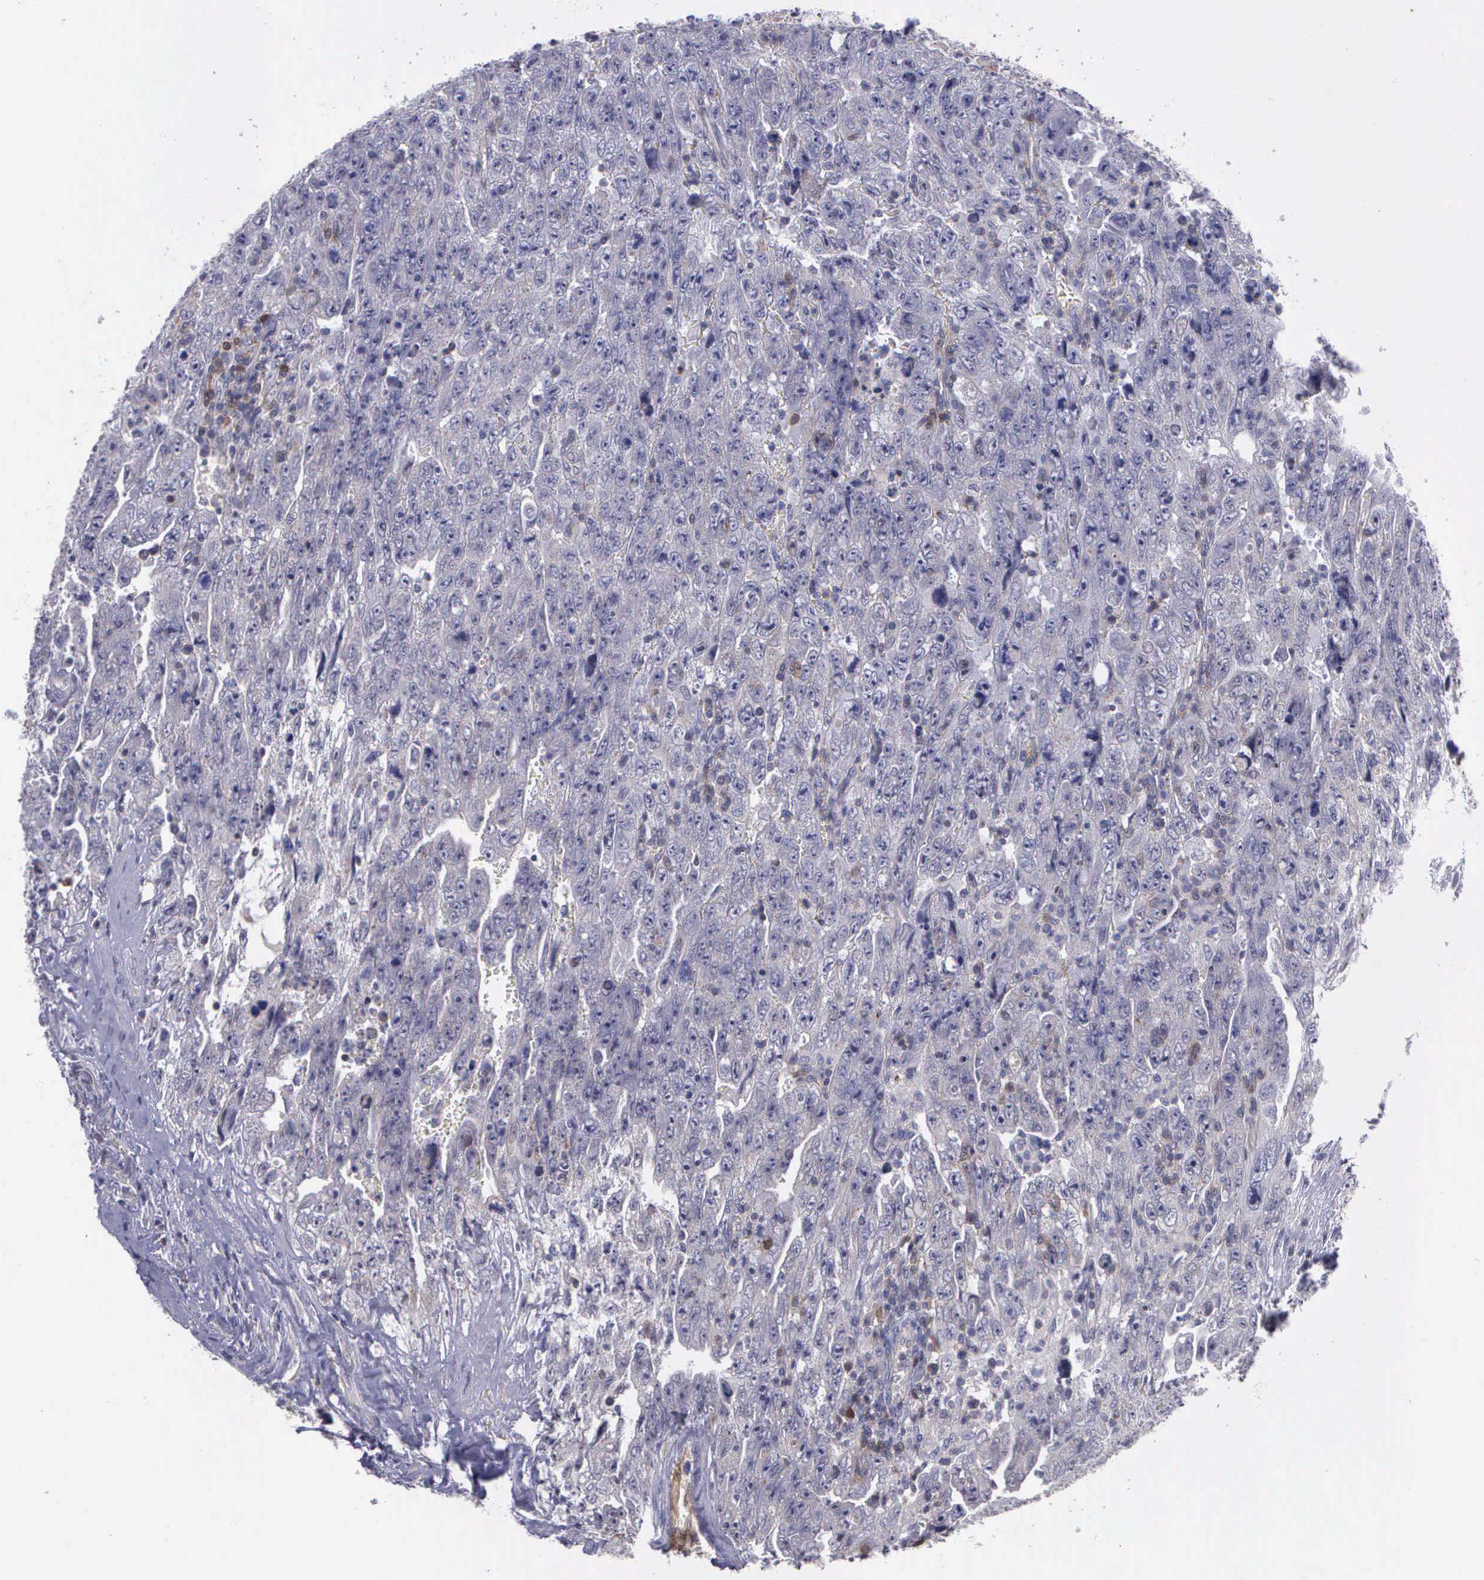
{"staining": {"intensity": "negative", "quantity": "none", "location": "none"}, "tissue": "testis cancer", "cell_type": "Tumor cells", "image_type": "cancer", "snomed": [{"axis": "morphology", "description": "Carcinoma, Embryonal, NOS"}, {"axis": "topography", "description": "Testis"}], "caption": "High power microscopy image of an immunohistochemistry (IHC) micrograph of testis embryonal carcinoma, revealing no significant staining in tumor cells. (DAB immunohistochemistry (IHC) with hematoxylin counter stain).", "gene": "MICAL3", "patient": {"sex": "male", "age": 28}}